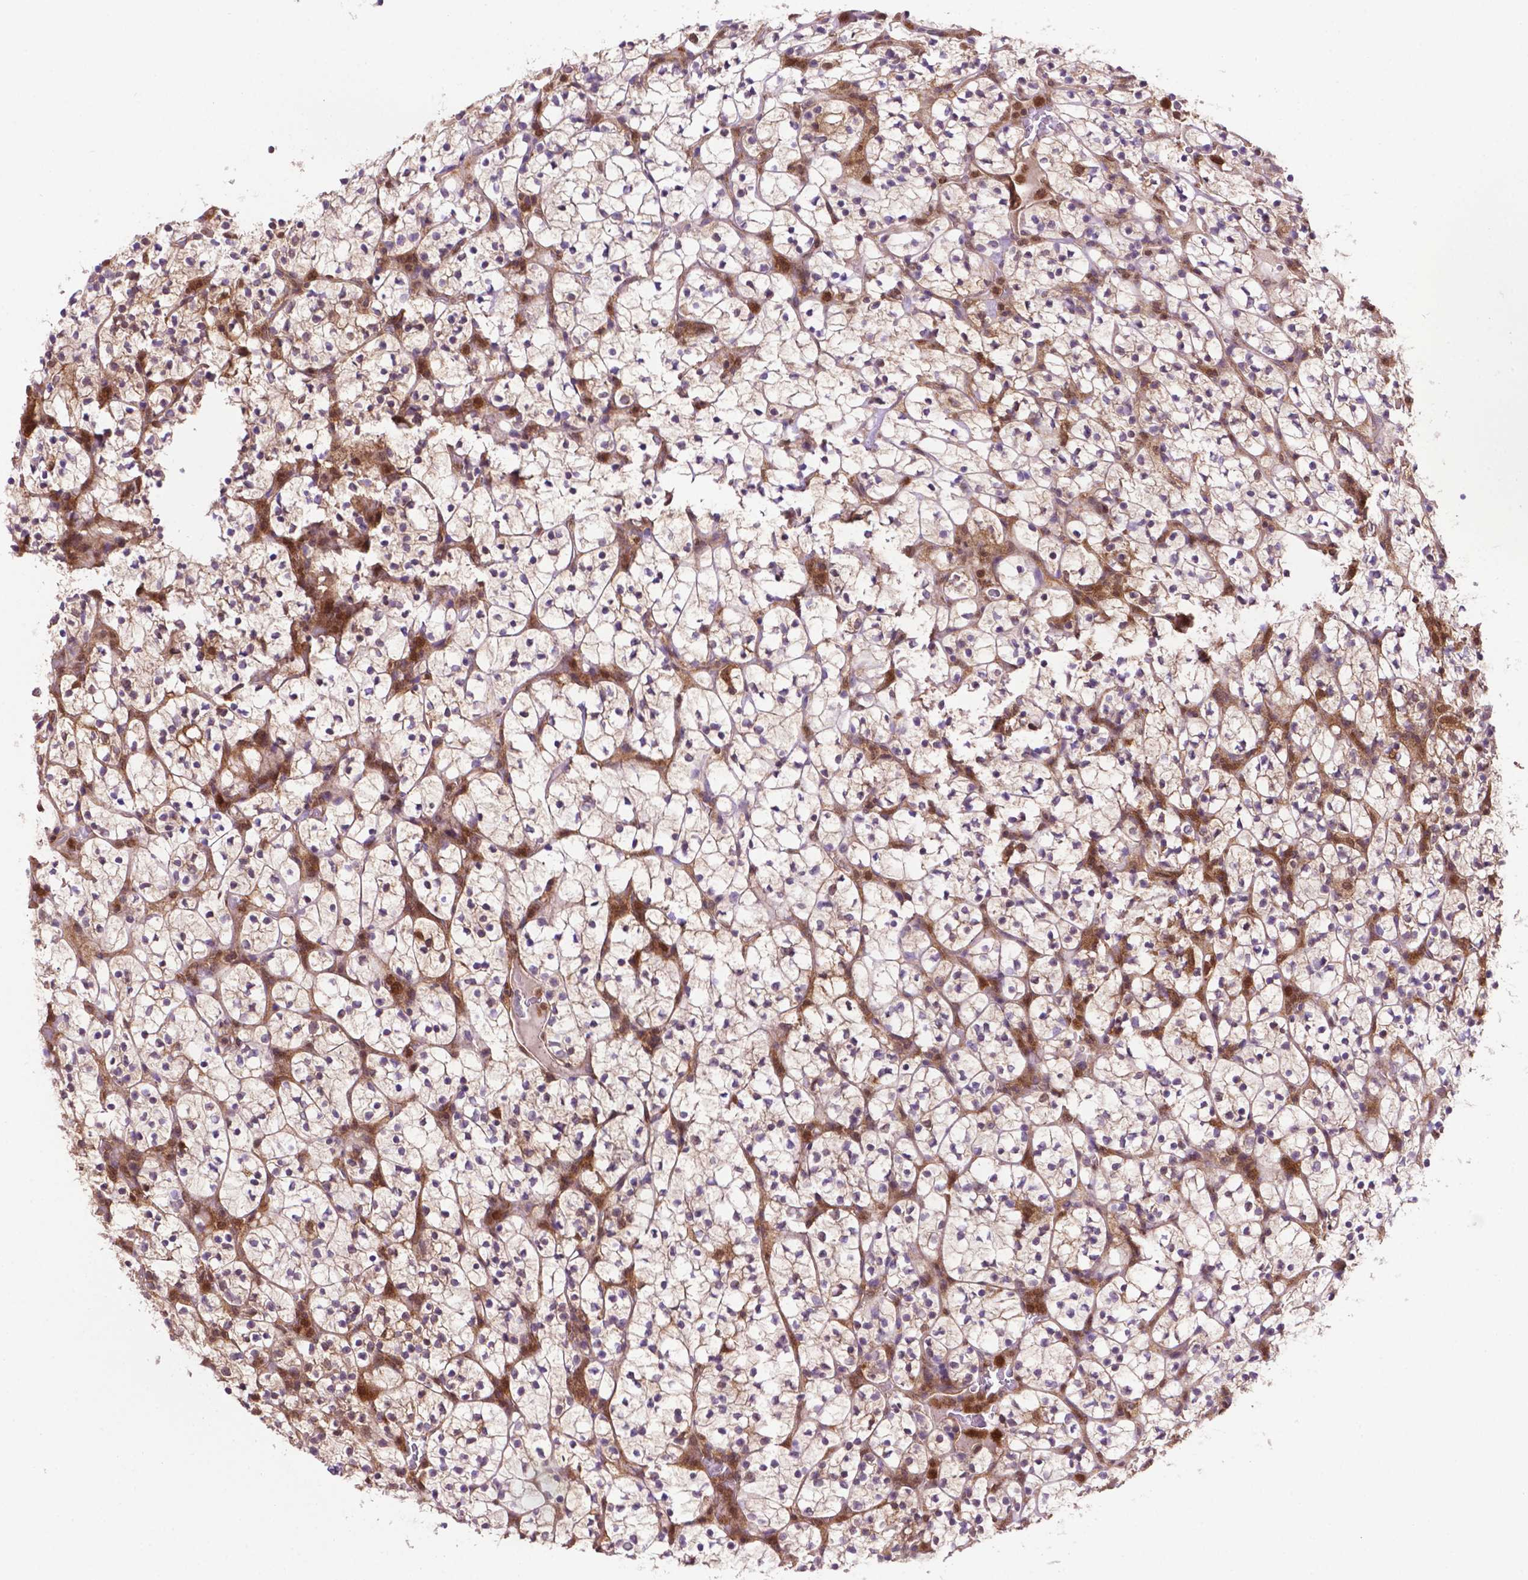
{"staining": {"intensity": "weak", "quantity": "25%-75%", "location": "cytoplasmic/membranous"}, "tissue": "renal cancer", "cell_type": "Tumor cells", "image_type": "cancer", "snomed": [{"axis": "morphology", "description": "Adenocarcinoma, NOS"}, {"axis": "topography", "description": "Kidney"}], "caption": "High-magnification brightfield microscopy of adenocarcinoma (renal) stained with DAB (brown) and counterstained with hematoxylin (blue). tumor cells exhibit weak cytoplasmic/membranous staining is present in about25%-75% of cells.", "gene": "UBE2L6", "patient": {"sex": "female", "age": 89}}